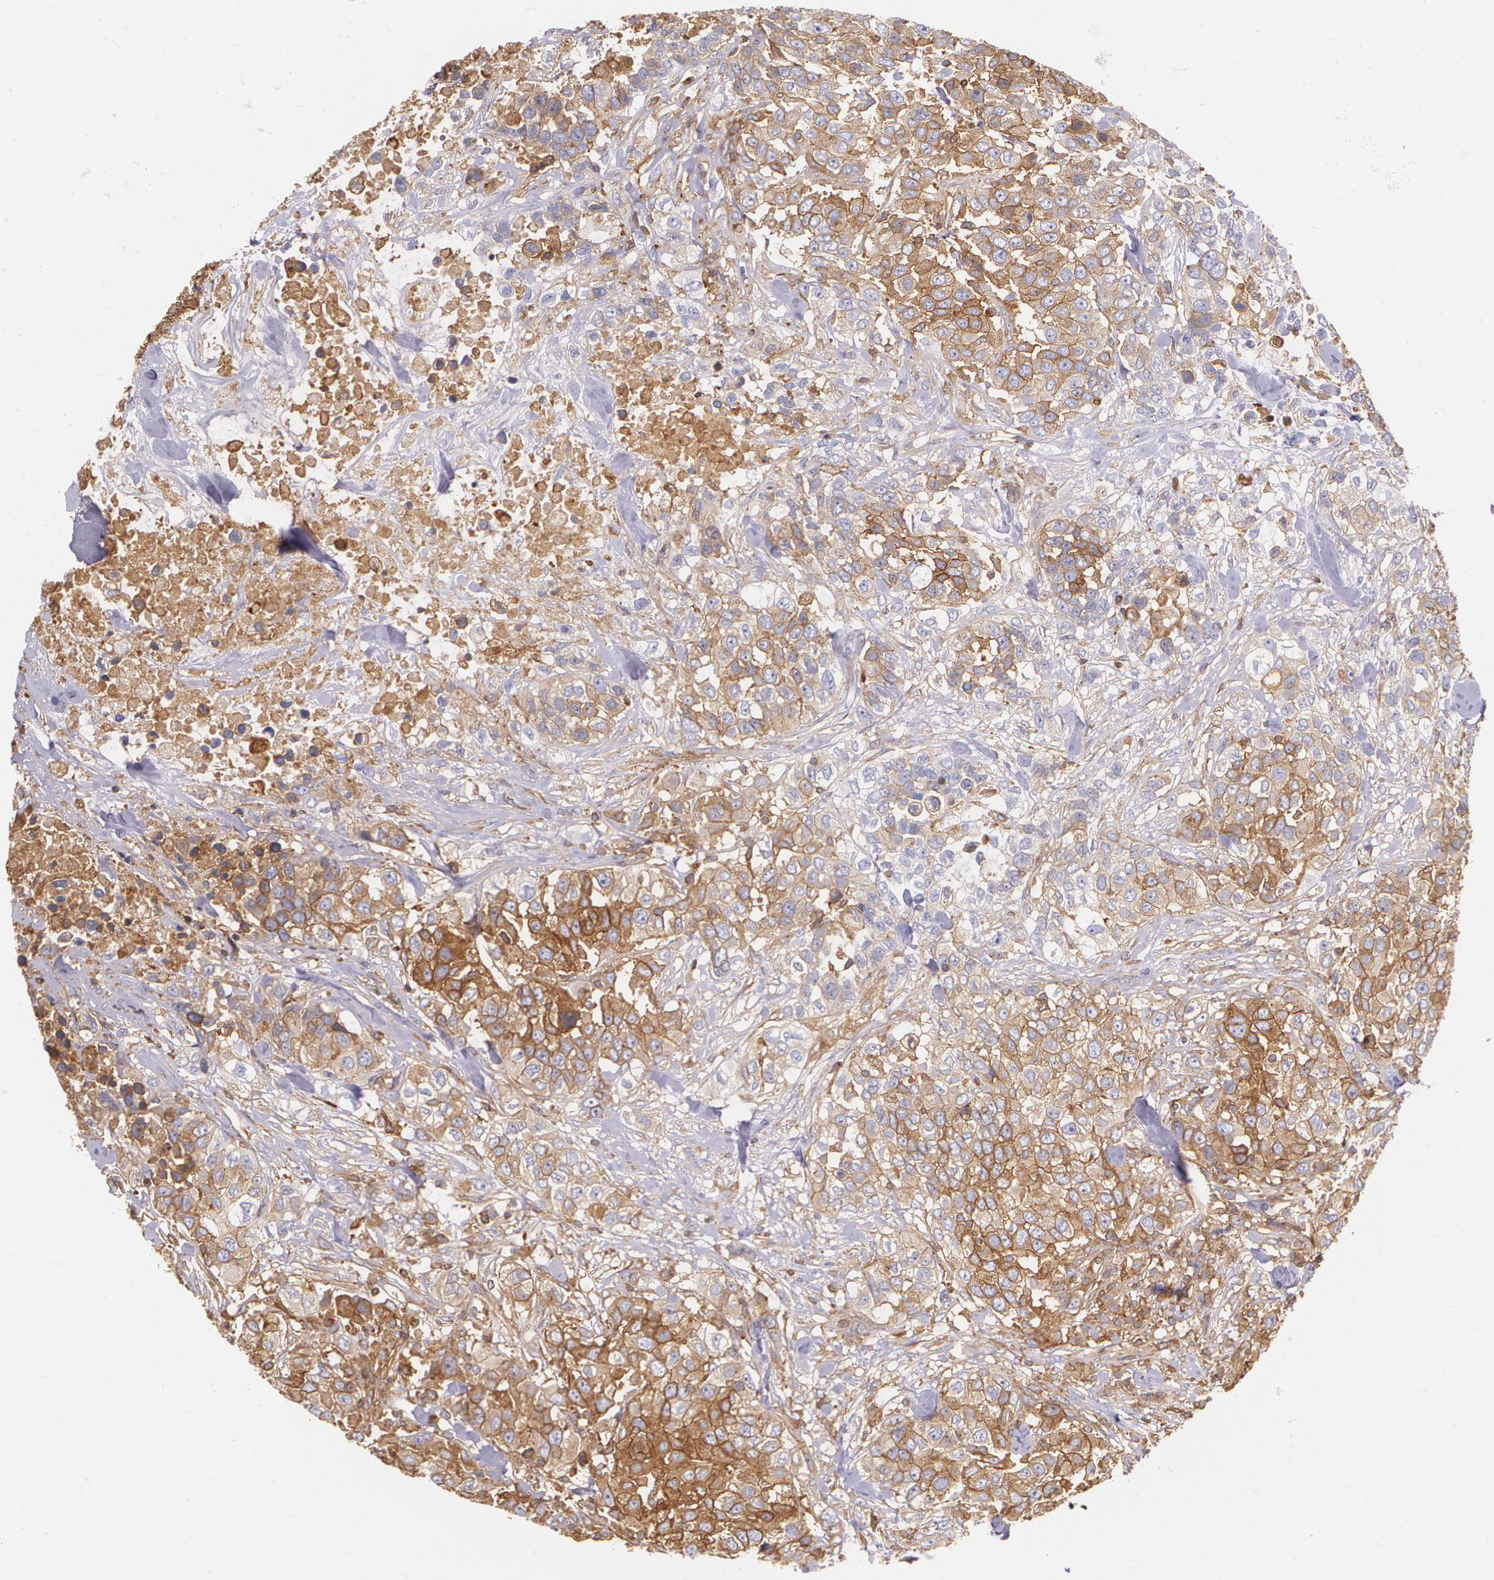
{"staining": {"intensity": "moderate", "quantity": ">75%", "location": "cytoplasmic/membranous"}, "tissue": "urothelial cancer", "cell_type": "Tumor cells", "image_type": "cancer", "snomed": [{"axis": "morphology", "description": "Urothelial carcinoma, High grade"}, {"axis": "topography", "description": "Urinary bladder"}], "caption": "Immunohistochemistry histopathology image of urothelial cancer stained for a protein (brown), which shows medium levels of moderate cytoplasmic/membranous staining in about >75% of tumor cells.", "gene": "B2M", "patient": {"sex": "female", "age": 80}}